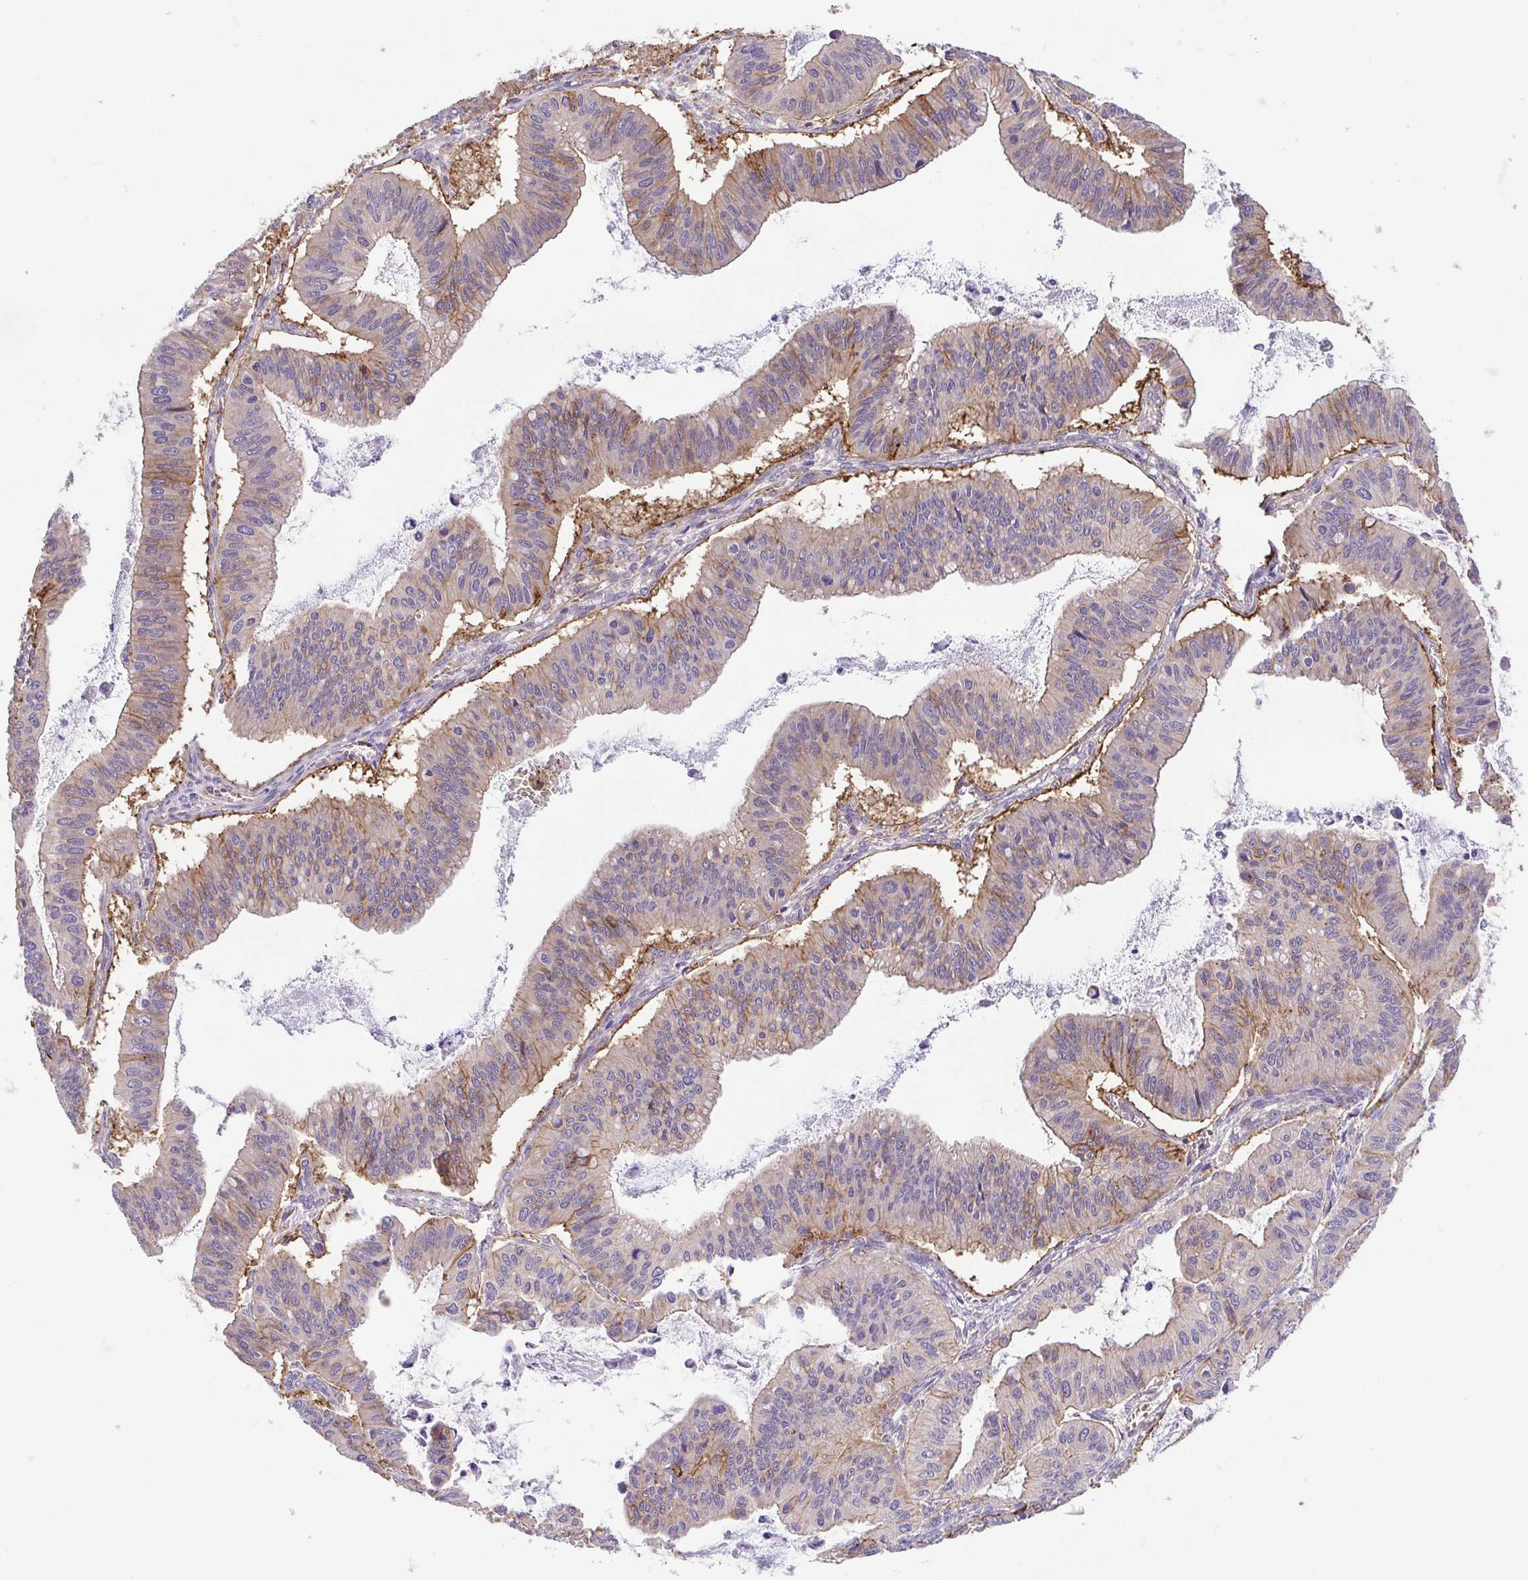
{"staining": {"intensity": "weak", "quantity": "25%-75%", "location": "cytoplasmic/membranous"}, "tissue": "ovarian cancer", "cell_type": "Tumor cells", "image_type": "cancer", "snomed": [{"axis": "morphology", "description": "Cystadenocarcinoma, mucinous, NOS"}, {"axis": "topography", "description": "Ovary"}], "caption": "Weak cytoplasmic/membranous protein positivity is appreciated in approximately 25%-75% of tumor cells in ovarian mucinous cystadenocarcinoma.", "gene": "IDE", "patient": {"sex": "female", "age": 72}}